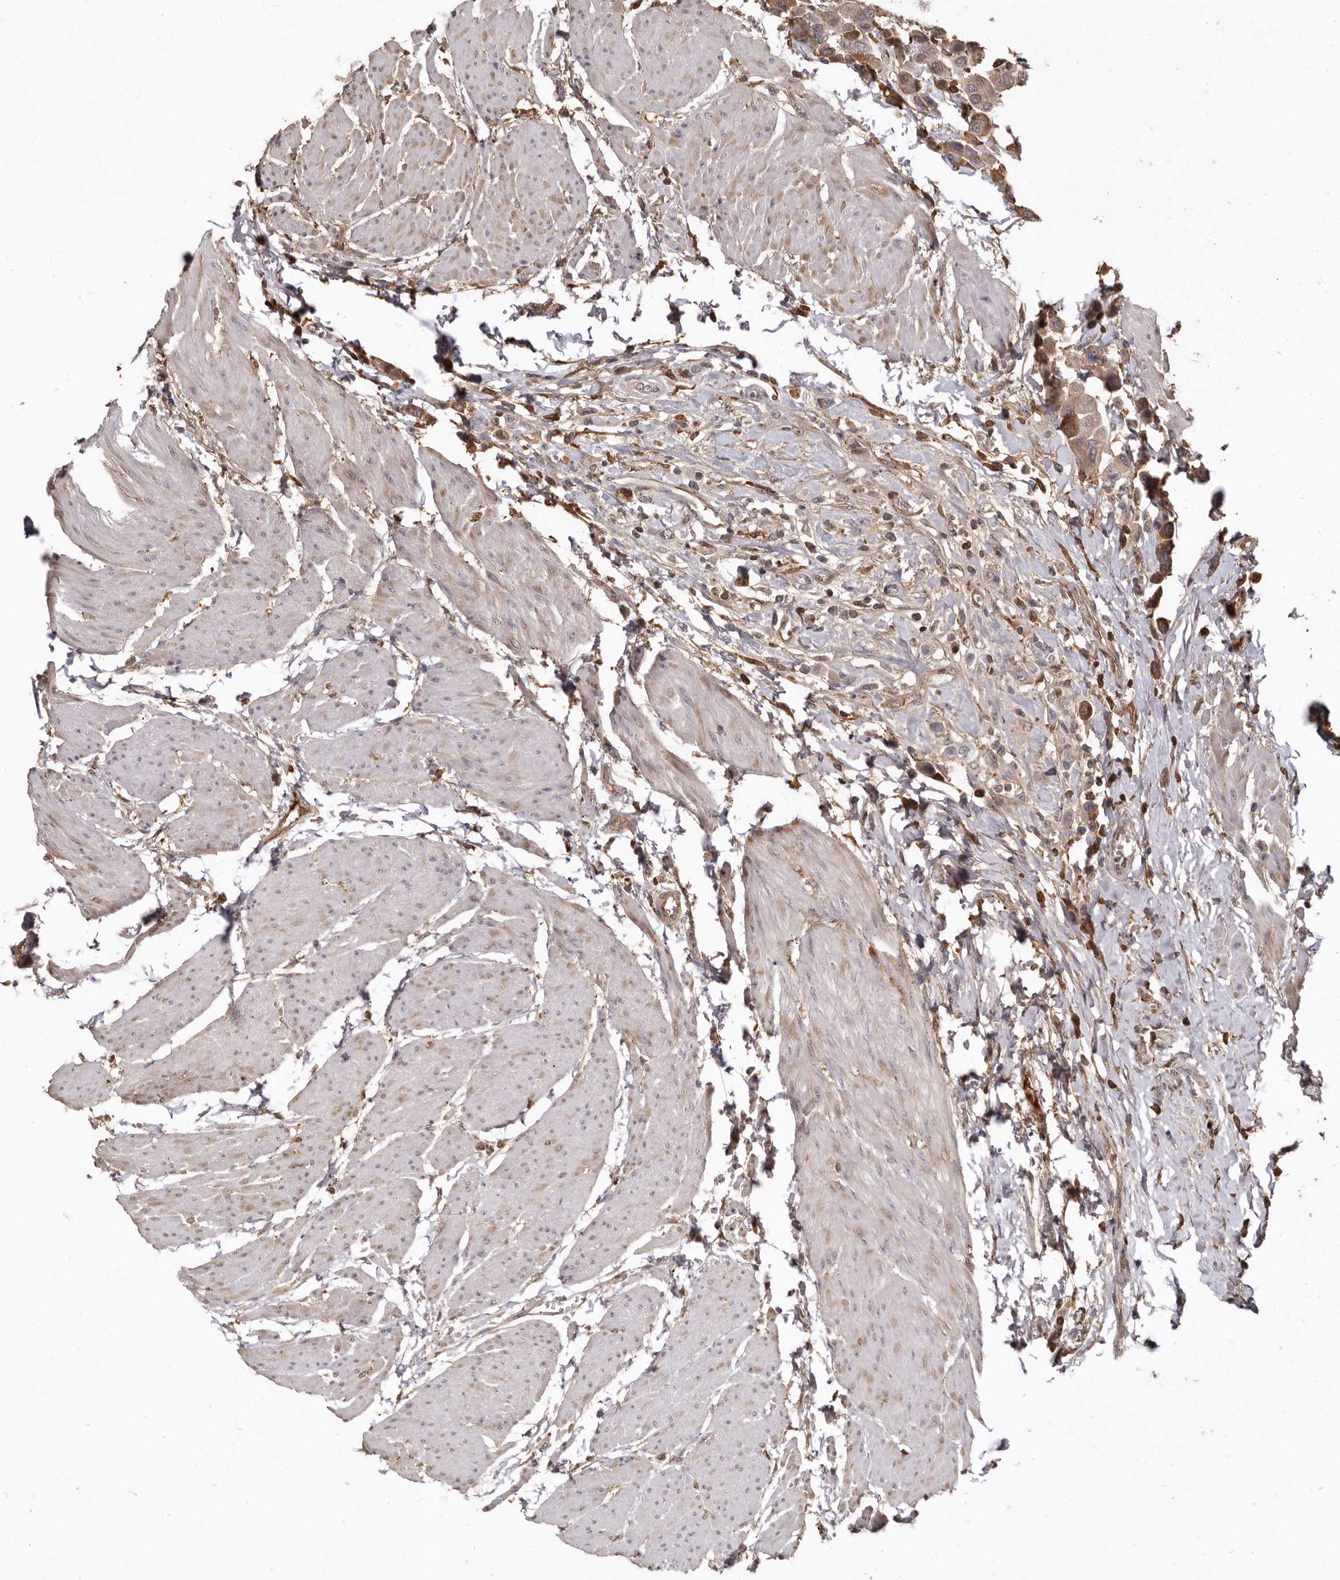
{"staining": {"intensity": "weak", "quantity": ">75%", "location": "cytoplasmic/membranous"}, "tissue": "urothelial cancer", "cell_type": "Tumor cells", "image_type": "cancer", "snomed": [{"axis": "morphology", "description": "Urothelial carcinoma, High grade"}, {"axis": "topography", "description": "Urinary bladder"}], "caption": "Tumor cells reveal low levels of weak cytoplasmic/membranous positivity in about >75% of cells in human urothelial cancer.", "gene": "LRGUK", "patient": {"sex": "male", "age": 50}}